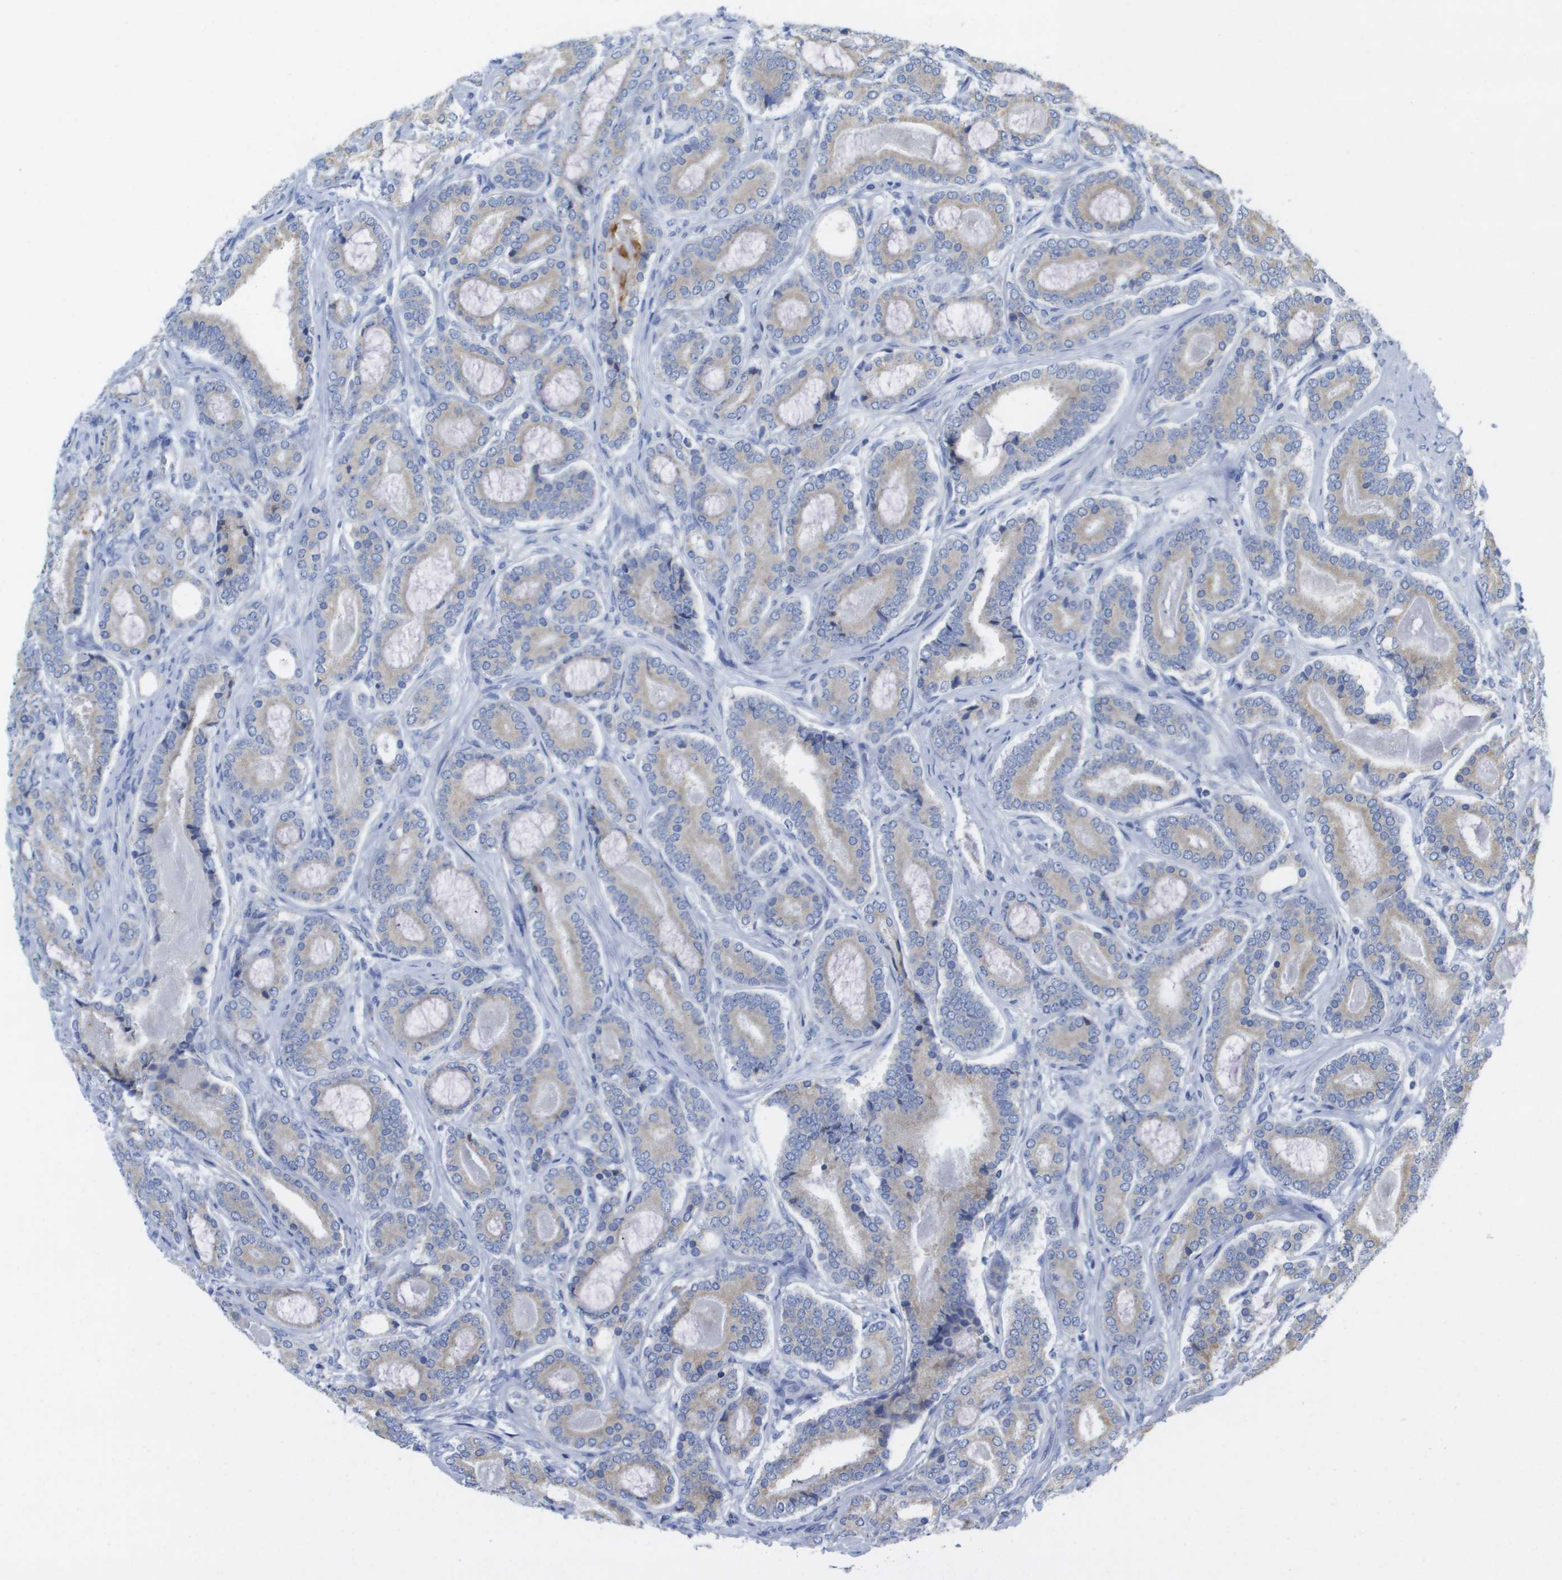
{"staining": {"intensity": "weak", "quantity": "<25%", "location": "cytoplasmic/membranous"}, "tissue": "prostate cancer", "cell_type": "Tumor cells", "image_type": "cancer", "snomed": [{"axis": "morphology", "description": "Adenocarcinoma, High grade"}, {"axis": "topography", "description": "Prostate"}], "caption": "DAB immunohistochemical staining of prostate high-grade adenocarcinoma displays no significant staining in tumor cells.", "gene": "SDR42E1", "patient": {"sex": "male", "age": 60}}